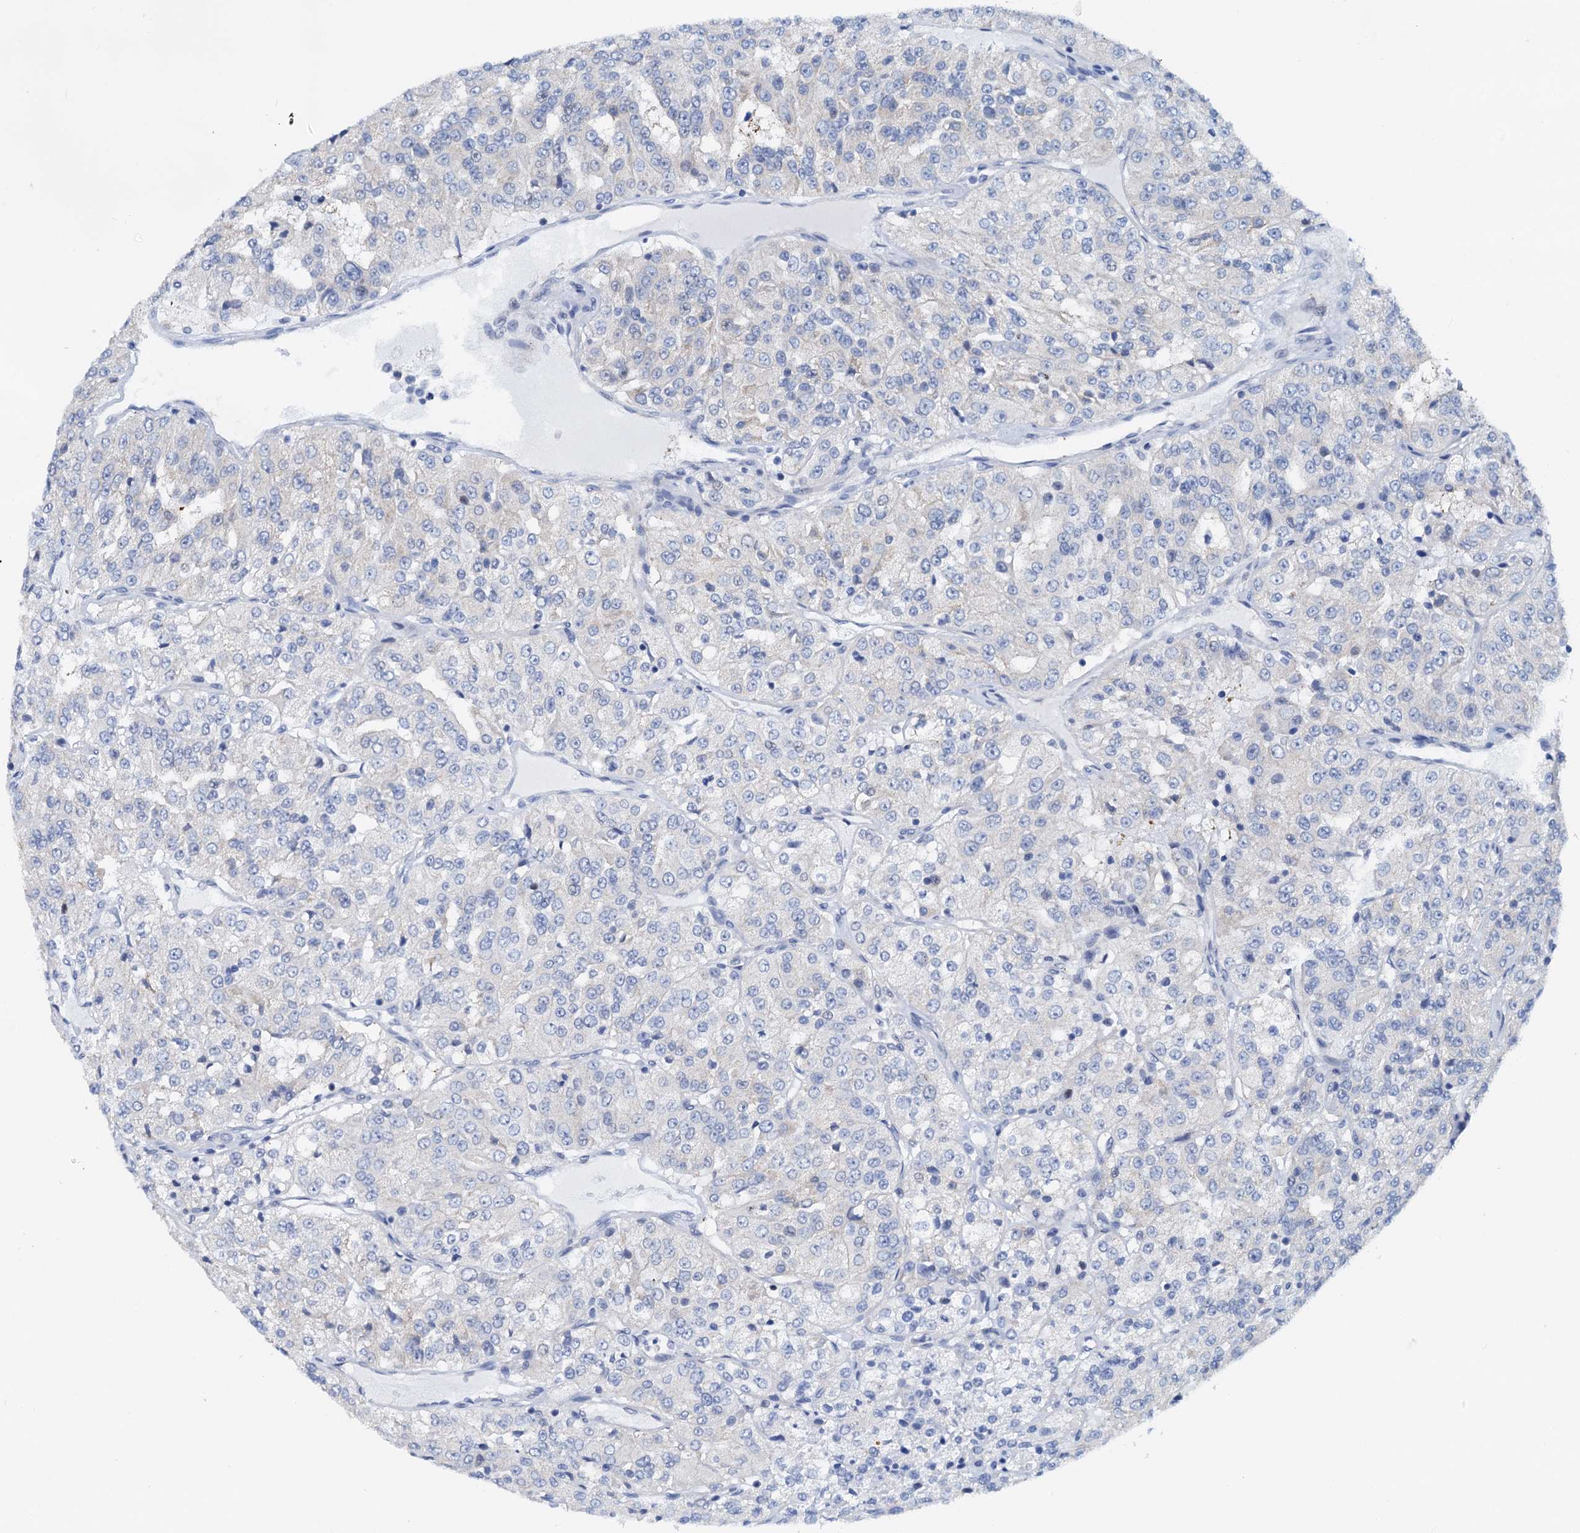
{"staining": {"intensity": "negative", "quantity": "none", "location": "none"}, "tissue": "renal cancer", "cell_type": "Tumor cells", "image_type": "cancer", "snomed": [{"axis": "morphology", "description": "Adenocarcinoma, NOS"}, {"axis": "topography", "description": "Kidney"}], "caption": "Tumor cells are negative for brown protein staining in renal cancer (adenocarcinoma).", "gene": "PTGES3", "patient": {"sex": "female", "age": 63}}